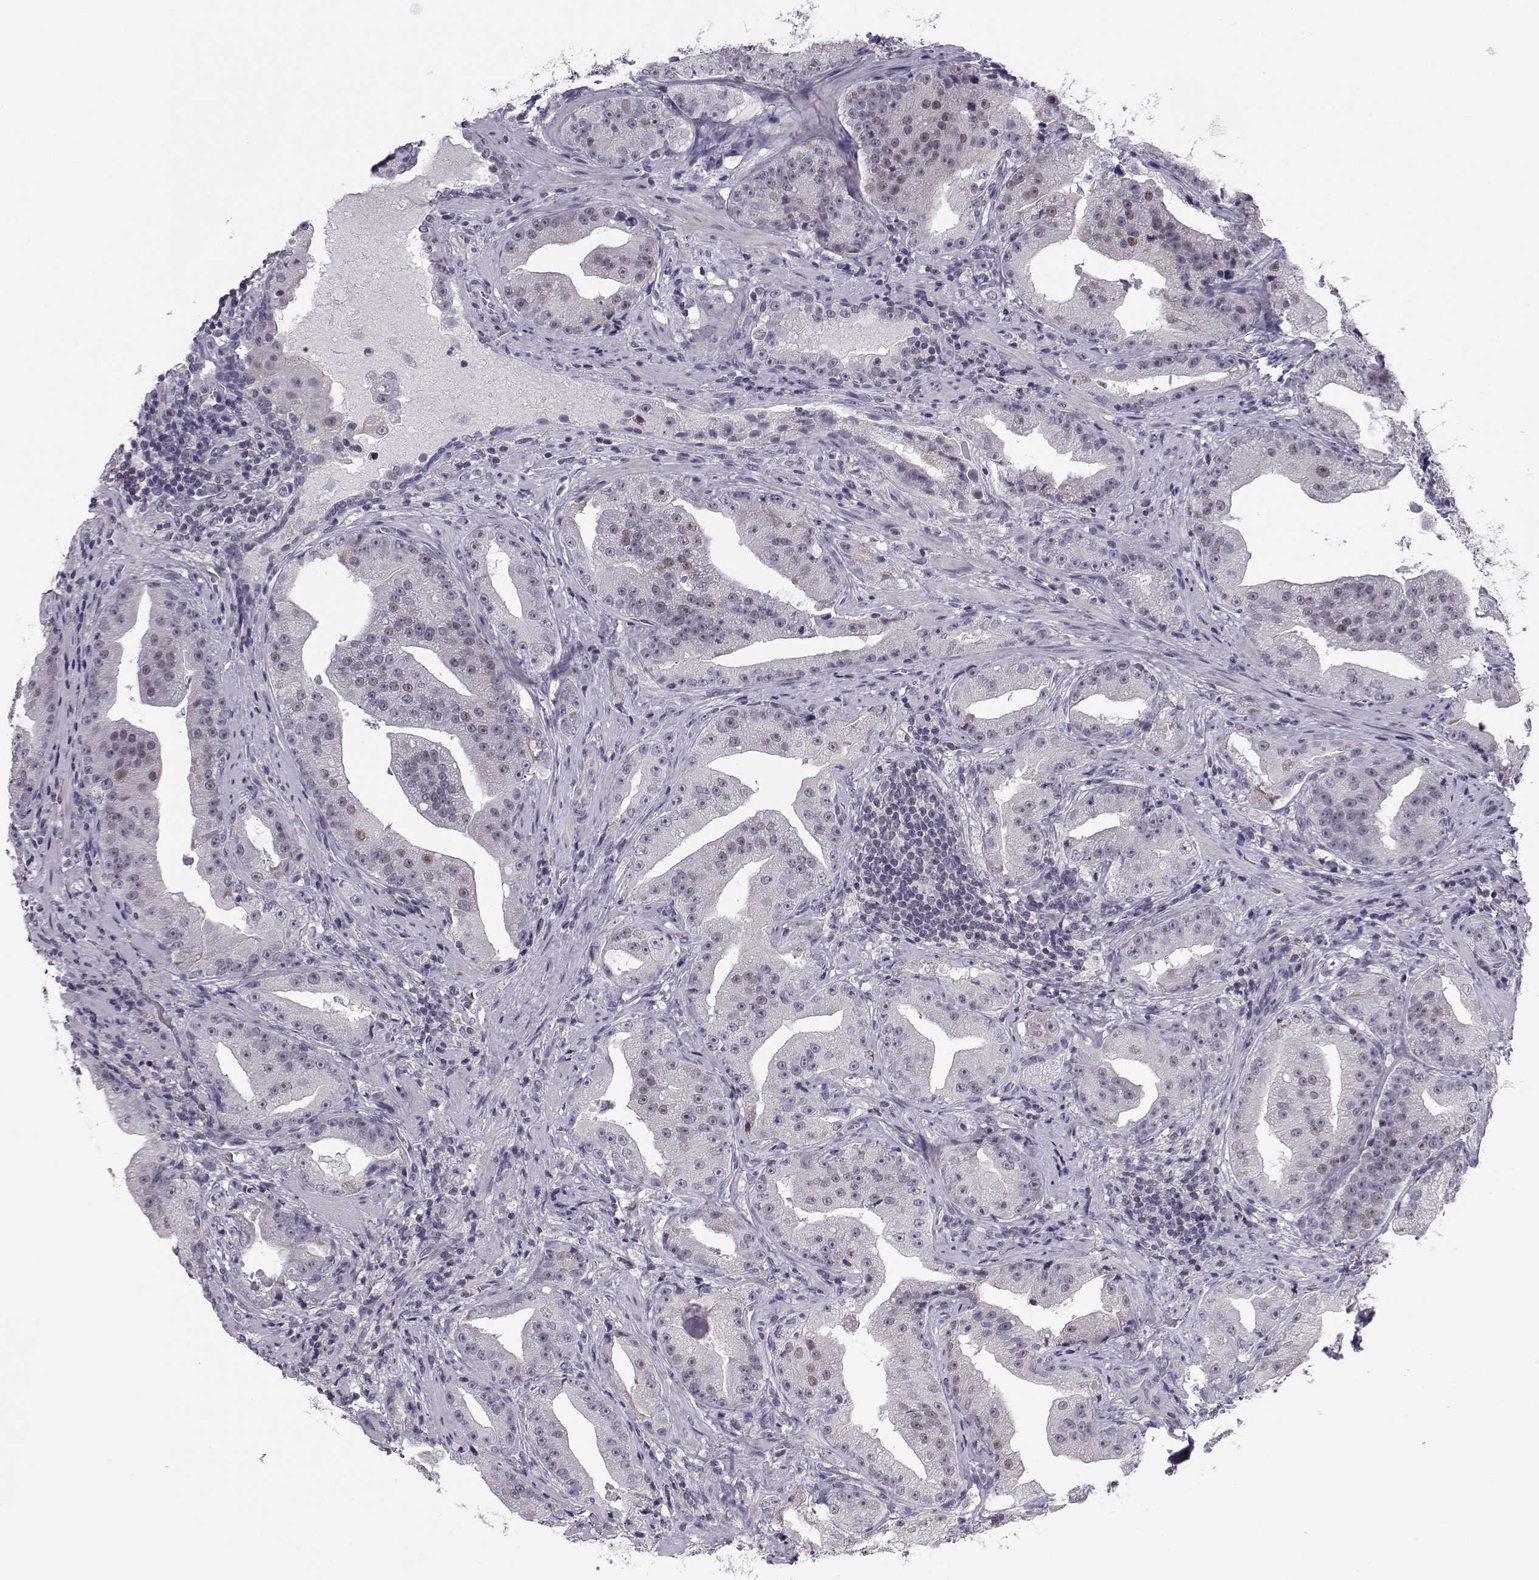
{"staining": {"intensity": "weak", "quantity": "<25%", "location": "nuclear"}, "tissue": "prostate cancer", "cell_type": "Tumor cells", "image_type": "cancer", "snomed": [{"axis": "morphology", "description": "Adenocarcinoma, Low grade"}, {"axis": "topography", "description": "Prostate"}], "caption": "Immunohistochemical staining of prostate cancer (low-grade adenocarcinoma) shows no significant expression in tumor cells.", "gene": "MROH7", "patient": {"sex": "male", "age": 62}}